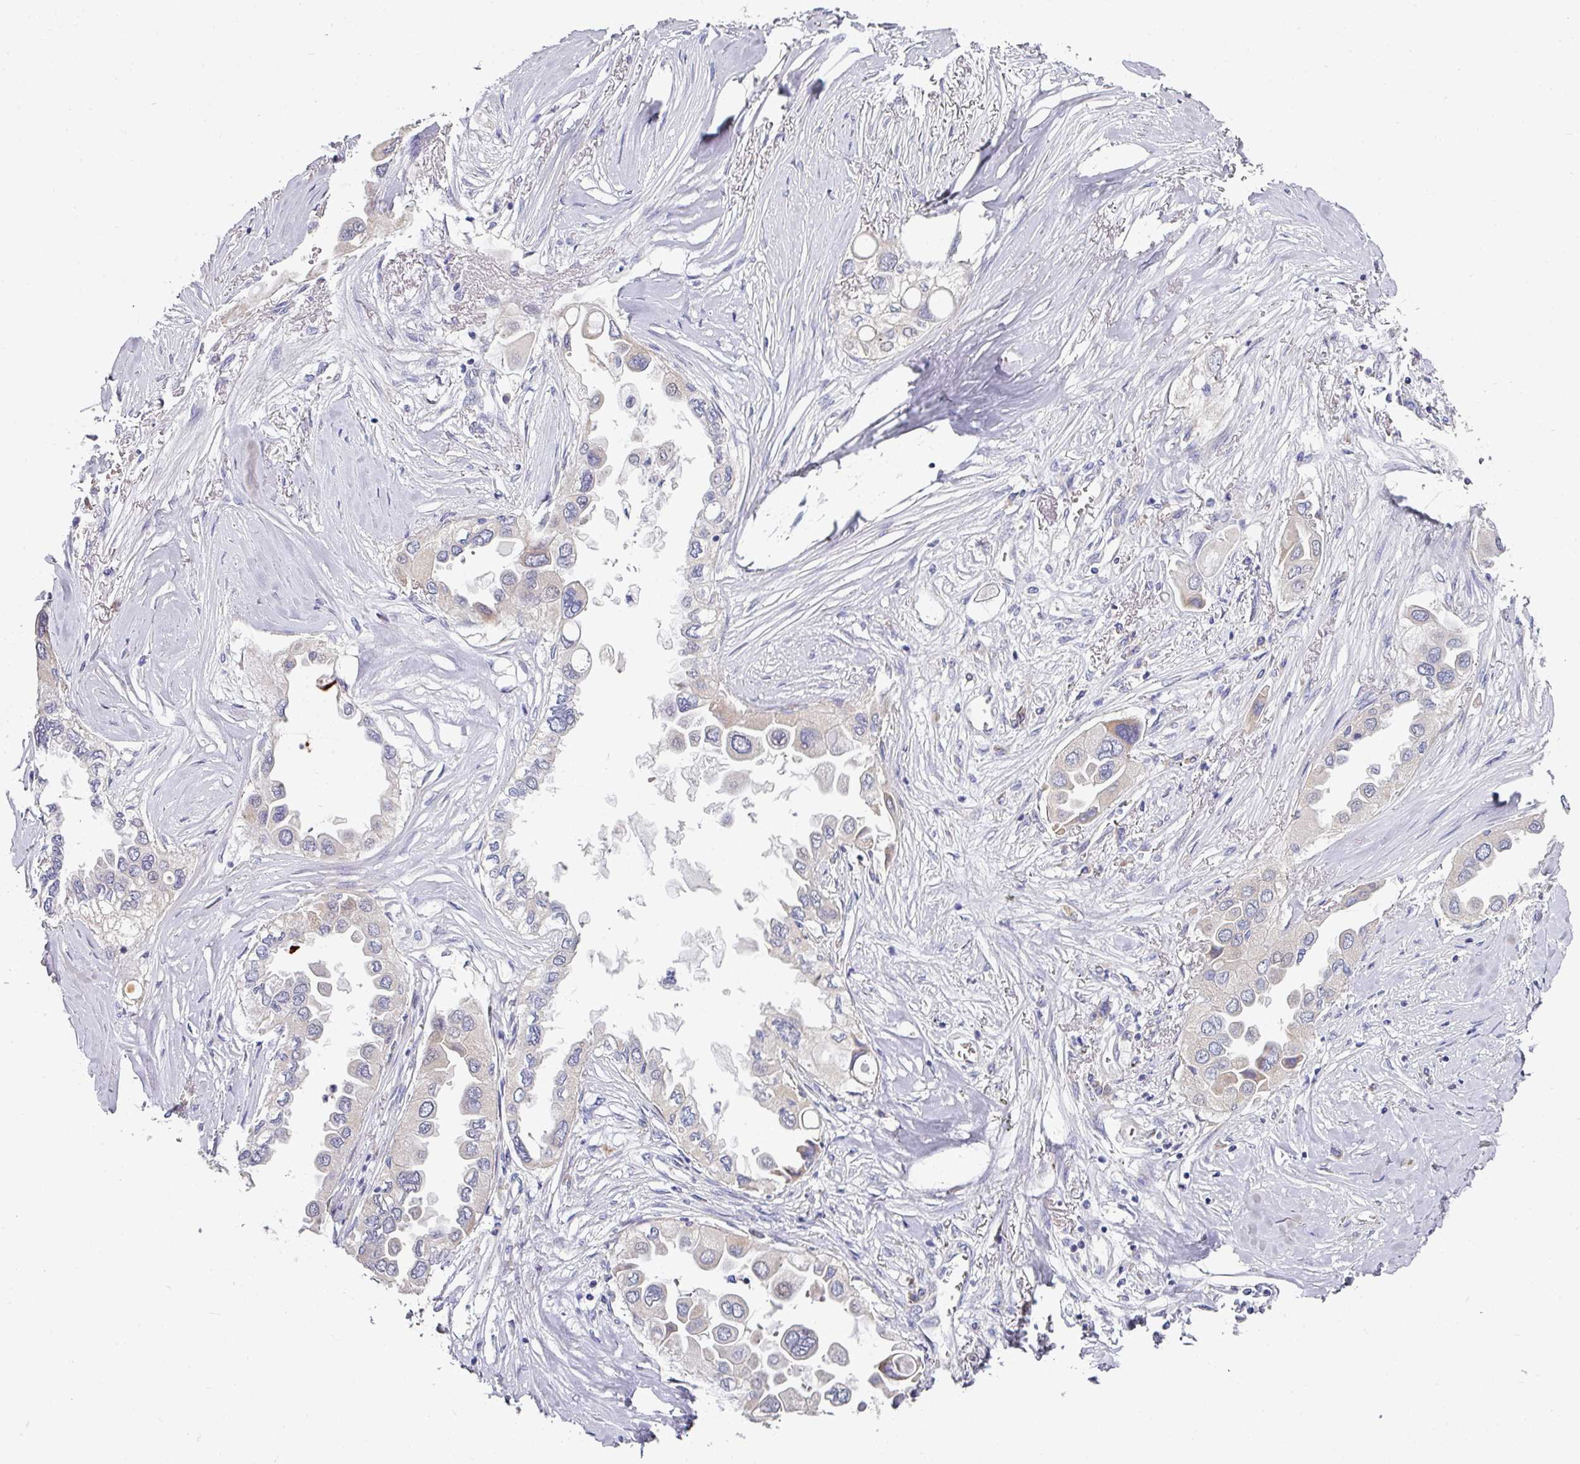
{"staining": {"intensity": "negative", "quantity": "none", "location": "none"}, "tissue": "lung cancer", "cell_type": "Tumor cells", "image_type": "cancer", "snomed": [{"axis": "morphology", "description": "Adenocarcinoma, NOS"}, {"axis": "topography", "description": "Lung"}], "caption": "Tumor cells are negative for brown protein staining in lung adenocarcinoma. (Stains: DAB (3,3'-diaminobenzidine) immunohistochemistry with hematoxylin counter stain, Microscopy: brightfield microscopy at high magnification).", "gene": "PYROXD2", "patient": {"sex": "female", "age": 76}}